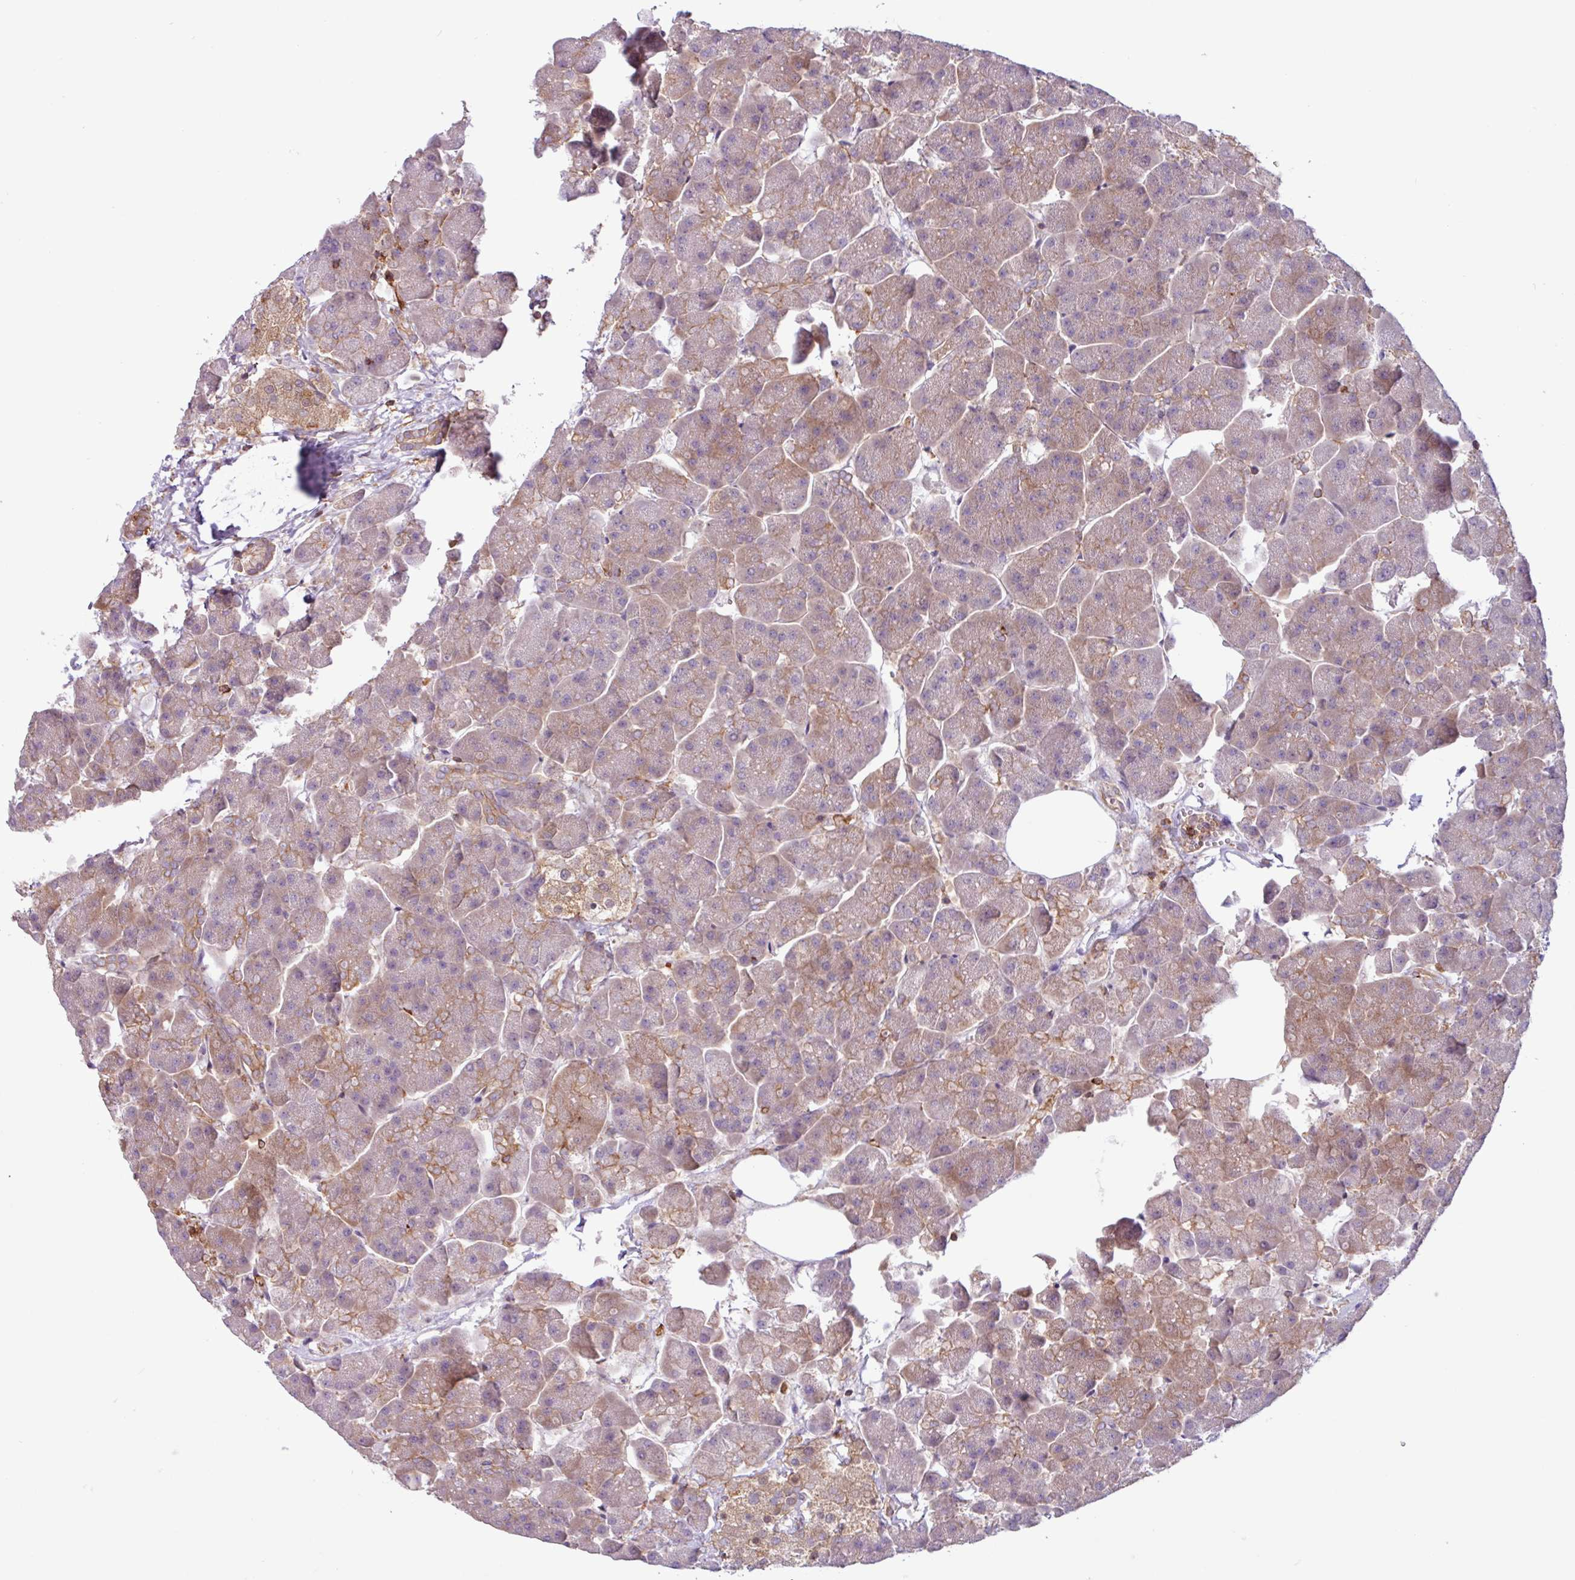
{"staining": {"intensity": "weak", "quantity": "25%-75%", "location": "cytoplasmic/membranous"}, "tissue": "pancreas", "cell_type": "Exocrine glandular cells", "image_type": "normal", "snomed": [{"axis": "morphology", "description": "Normal tissue, NOS"}, {"axis": "topography", "description": "Pancreas"}, {"axis": "topography", "description": "Peripheral nerve tissue"}], "caption": "The histopathology image exhibits staining of normal pancreas, revealing weak cytoplasmic/membranous protein positivity (brown color) within exocrine glandular cells. The protein of interest is stained brown, and the nuclei are stained in blue (DAB IHC with brightfield microscopy, high magnification).", "gene": "ACTR3B", "patient": {"sex": "male", "age": 54}}